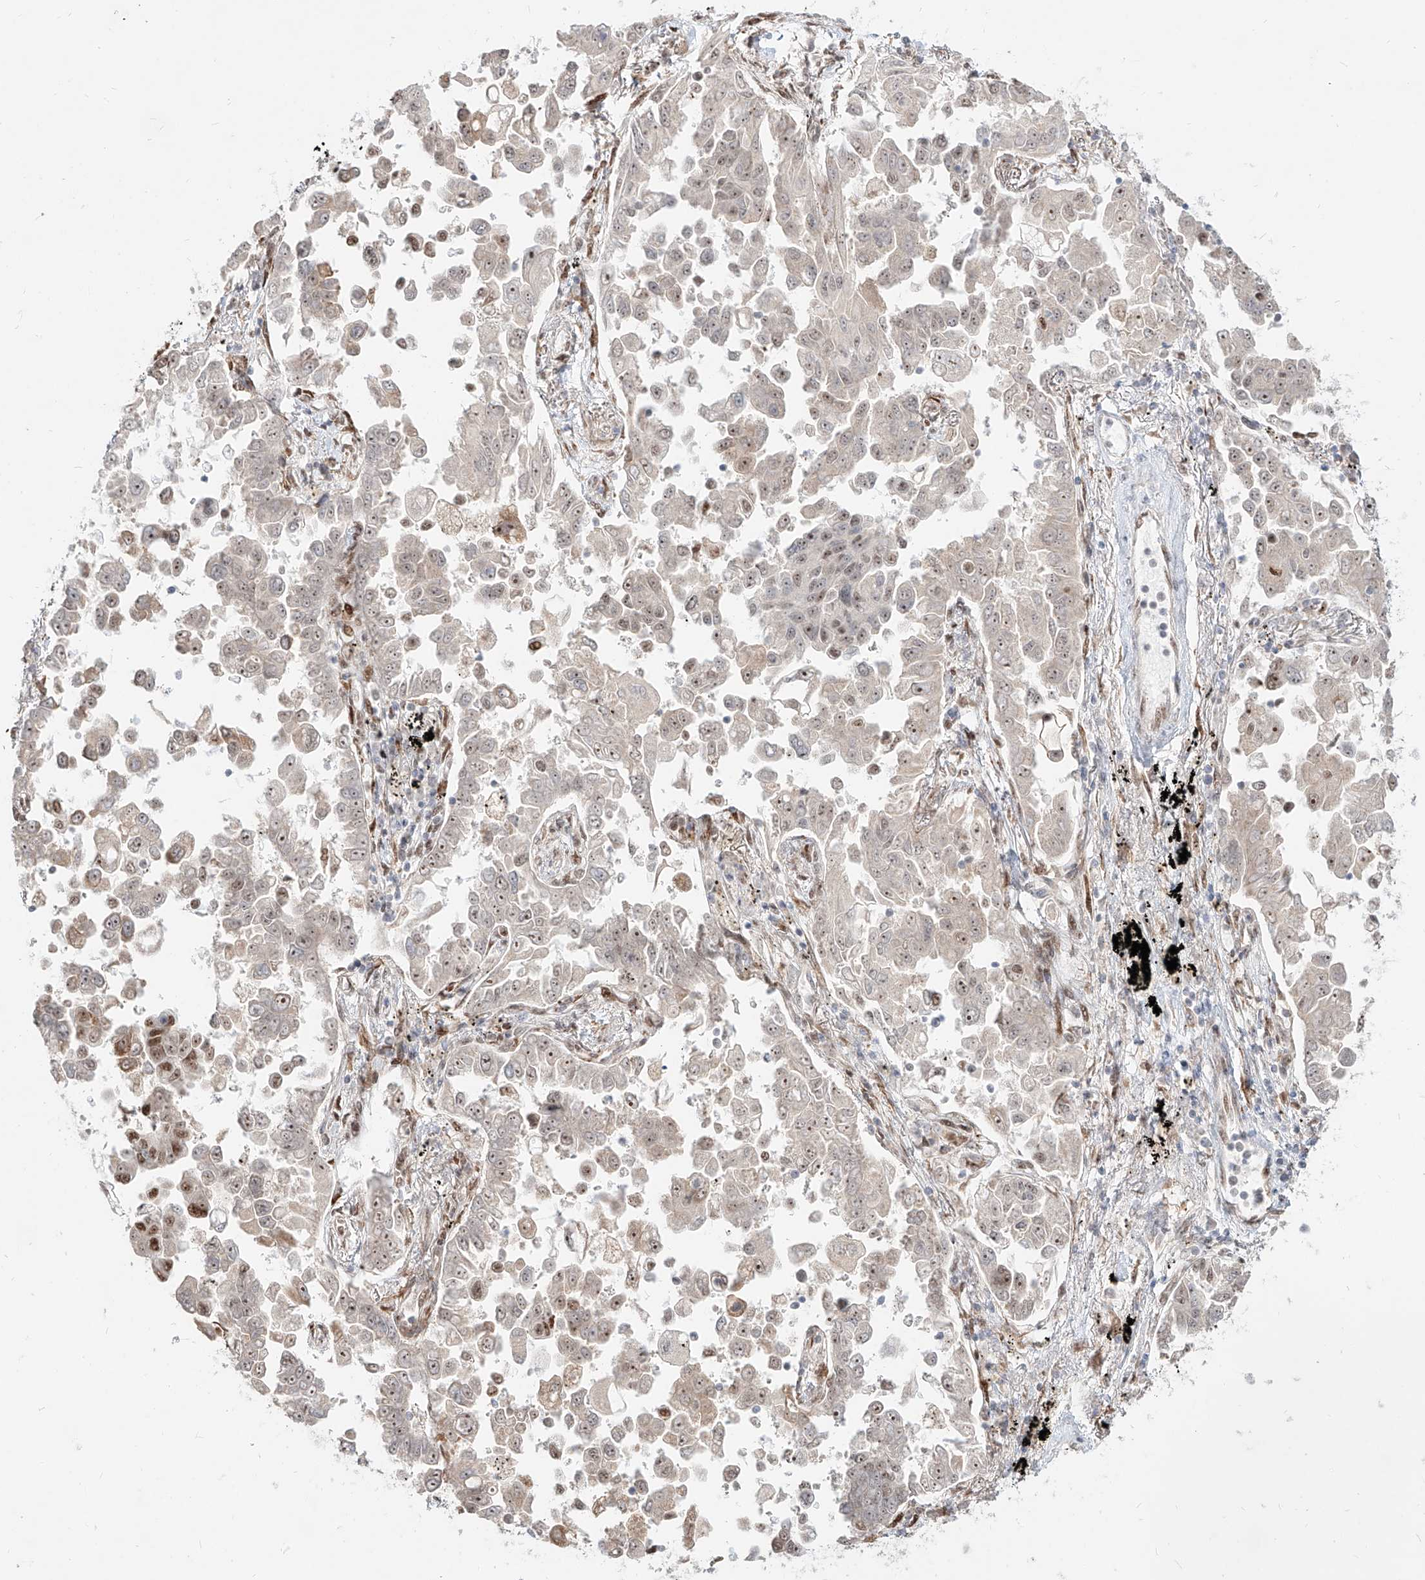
{"staining": {"intensity": "moderate", "quantity": "25%-75%", "location": "nuclear"}, "tissue": "lung cancer", "cell_type": "Tumor cells", "image_type": "cancer", "snomed": [{"axis": "morphology", "description": "Adenocarcinoma, NOS"}, {"axis": "topography", "description": "Lung"}], "caption": "Human adenocarcinoma (lung) stained with a protein marker displays moderate staining in tumor cells.", "gene": "ZNF710", "patient": {"sex": "female", "age": 67}}